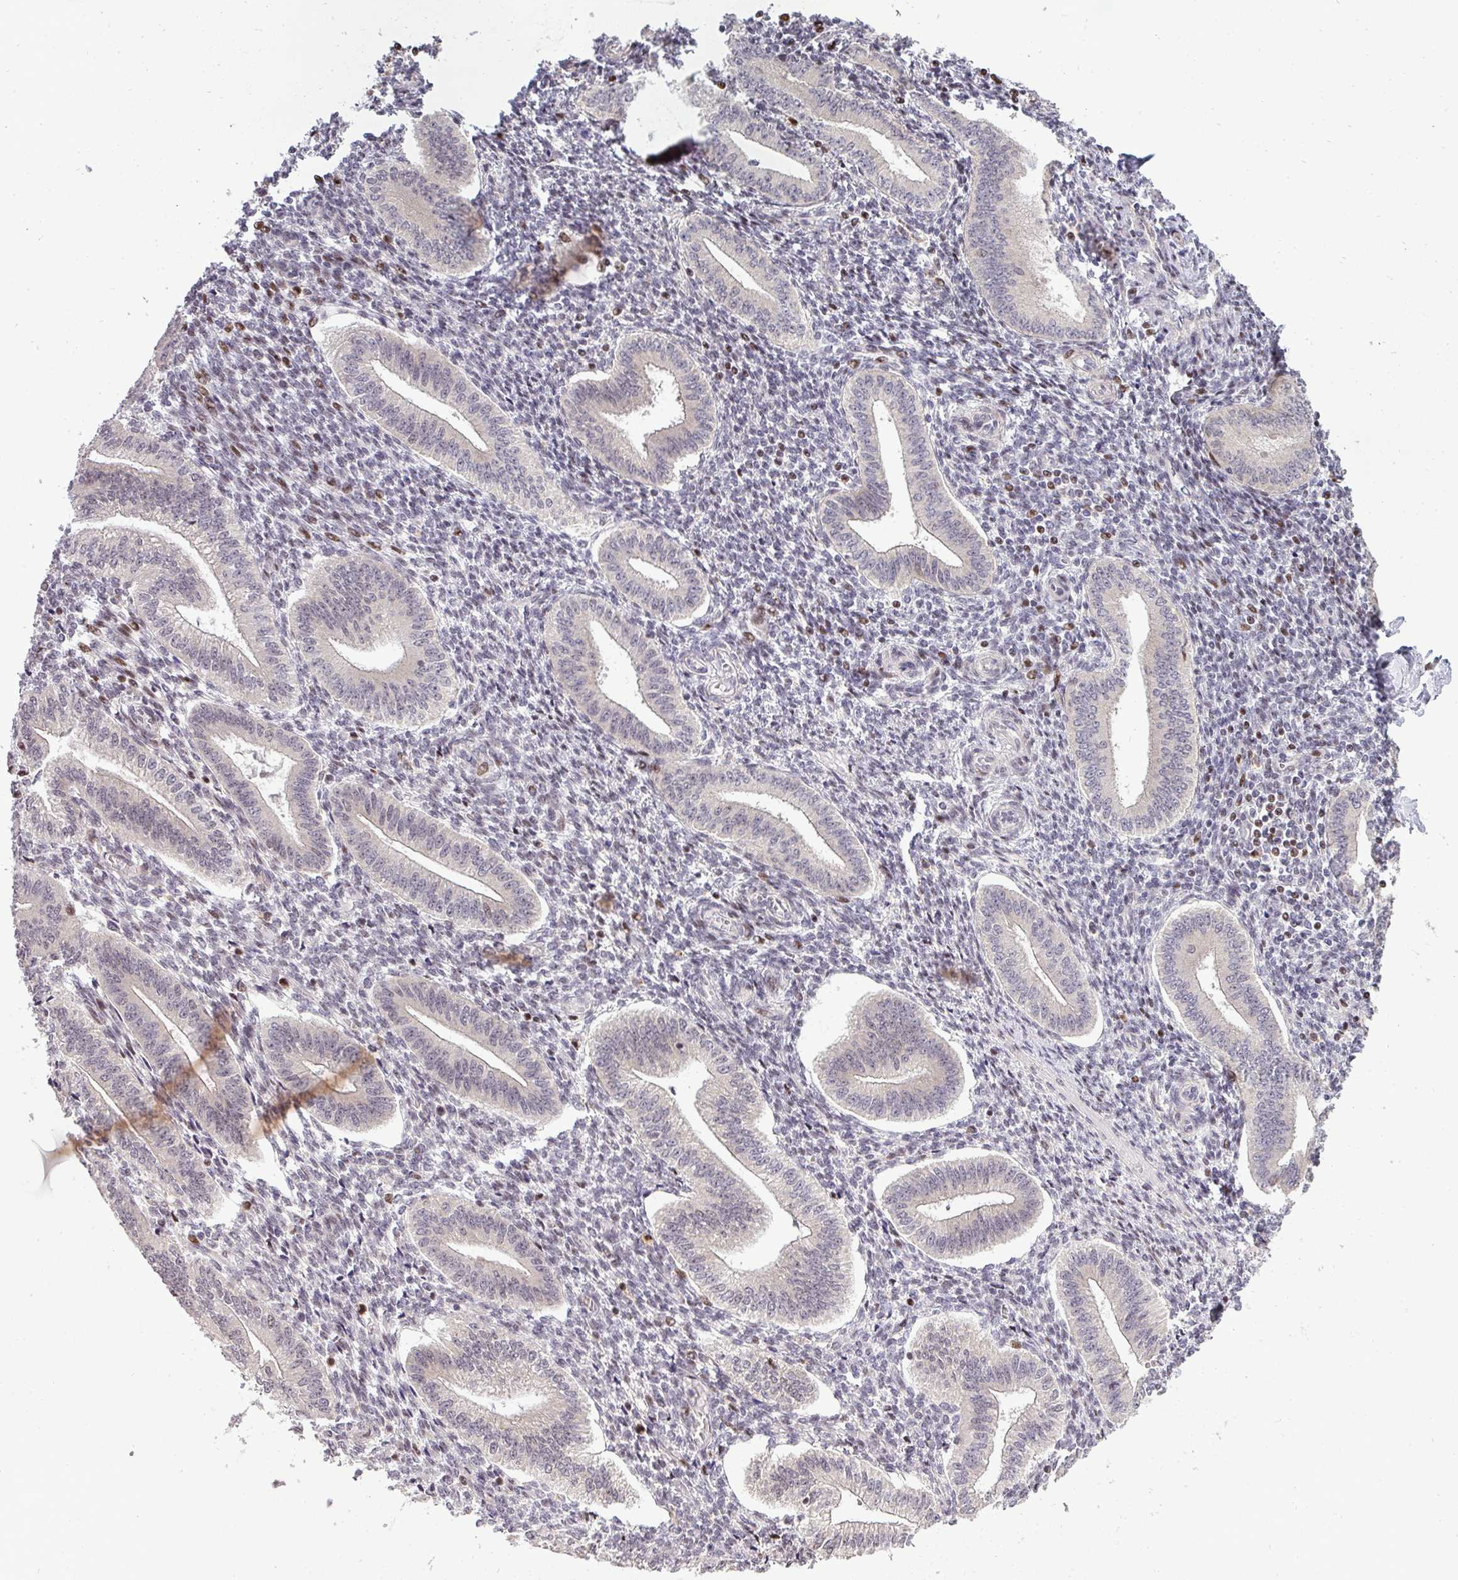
{"staining": {"intensity": "negative", "quantity": "none", "location": "none"}, "tissue": "endometrium", "cell_type": "Cells in endometrial stroma", "image_type": "normal", "snomed": [{"axis": "morphology", "description": "Normal tissue, NOS"}, {"axis": "topography", "description": "Endometrium"}], "caption": "DAB immunohistochemical staining of benign endometrium displays no significant positivity in cells in endometrial stroma.", "gene": "MAZ", "patient": {"sex": "female", "age": 34}}